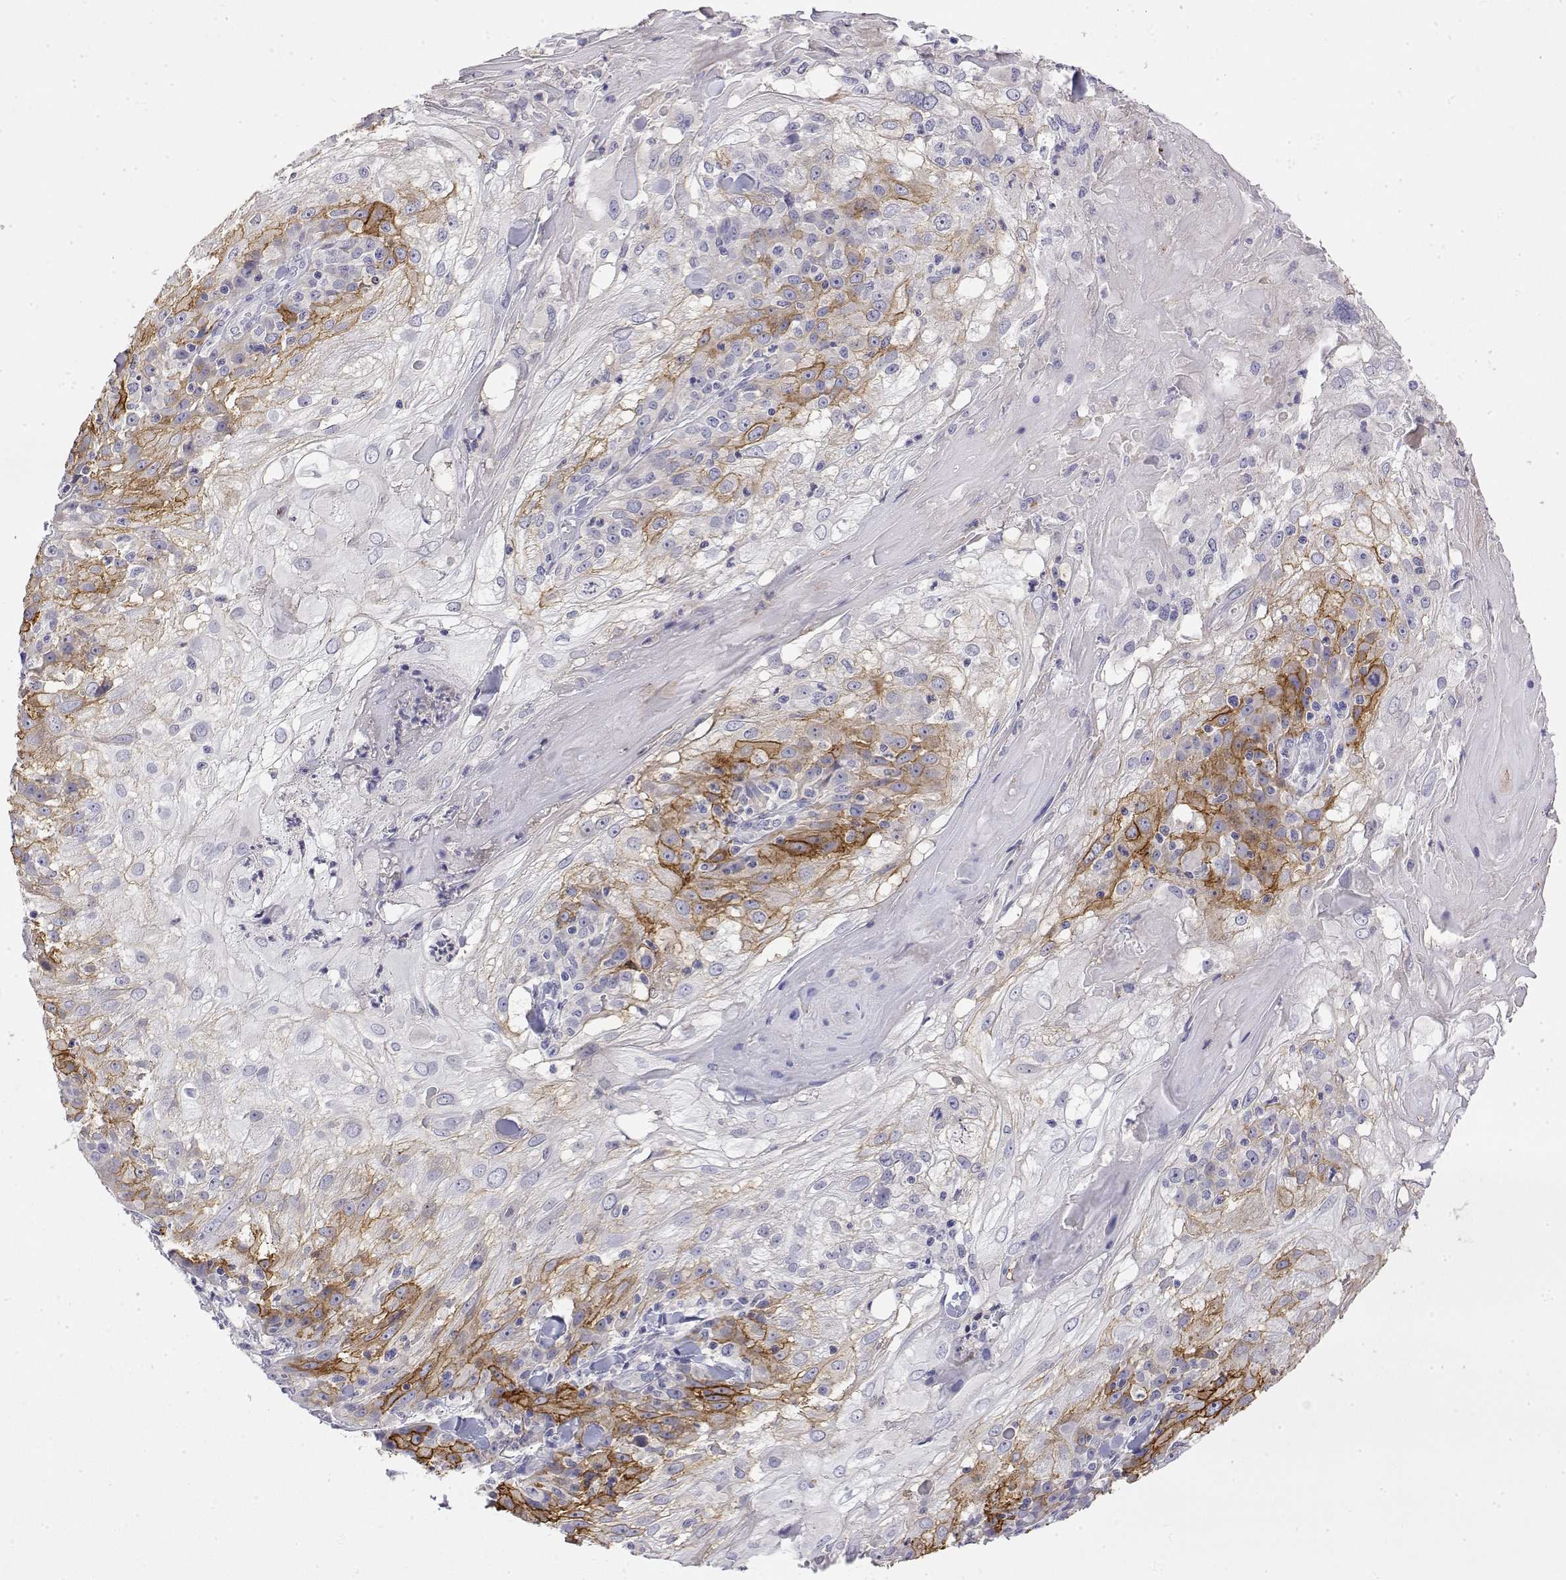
{"staining": {"intensity": "moderate", "quantity": "25%-75%", "location": "cytoplasmic/membranous"}, "tissue": "skin cancer", "cell_type": "Tumor cells", "image_type": "cancer", "snomed": [{"axis": "morphology", "description": "Normal tissue, NOS"}, {"axis": "morphology", "description": "Squamous cell carcinoma, NOS"}, {"axis": "topography", "description": "Skin"}], "caption": "Human skin squamous cell carcinoma stained with a brown dye exhibits moderate cytoplasmic/membranous positive positivity in about 25%-75% of tumor cells.", "gene": "LY6D", "patient": {"sex": "female", "age": 83}}